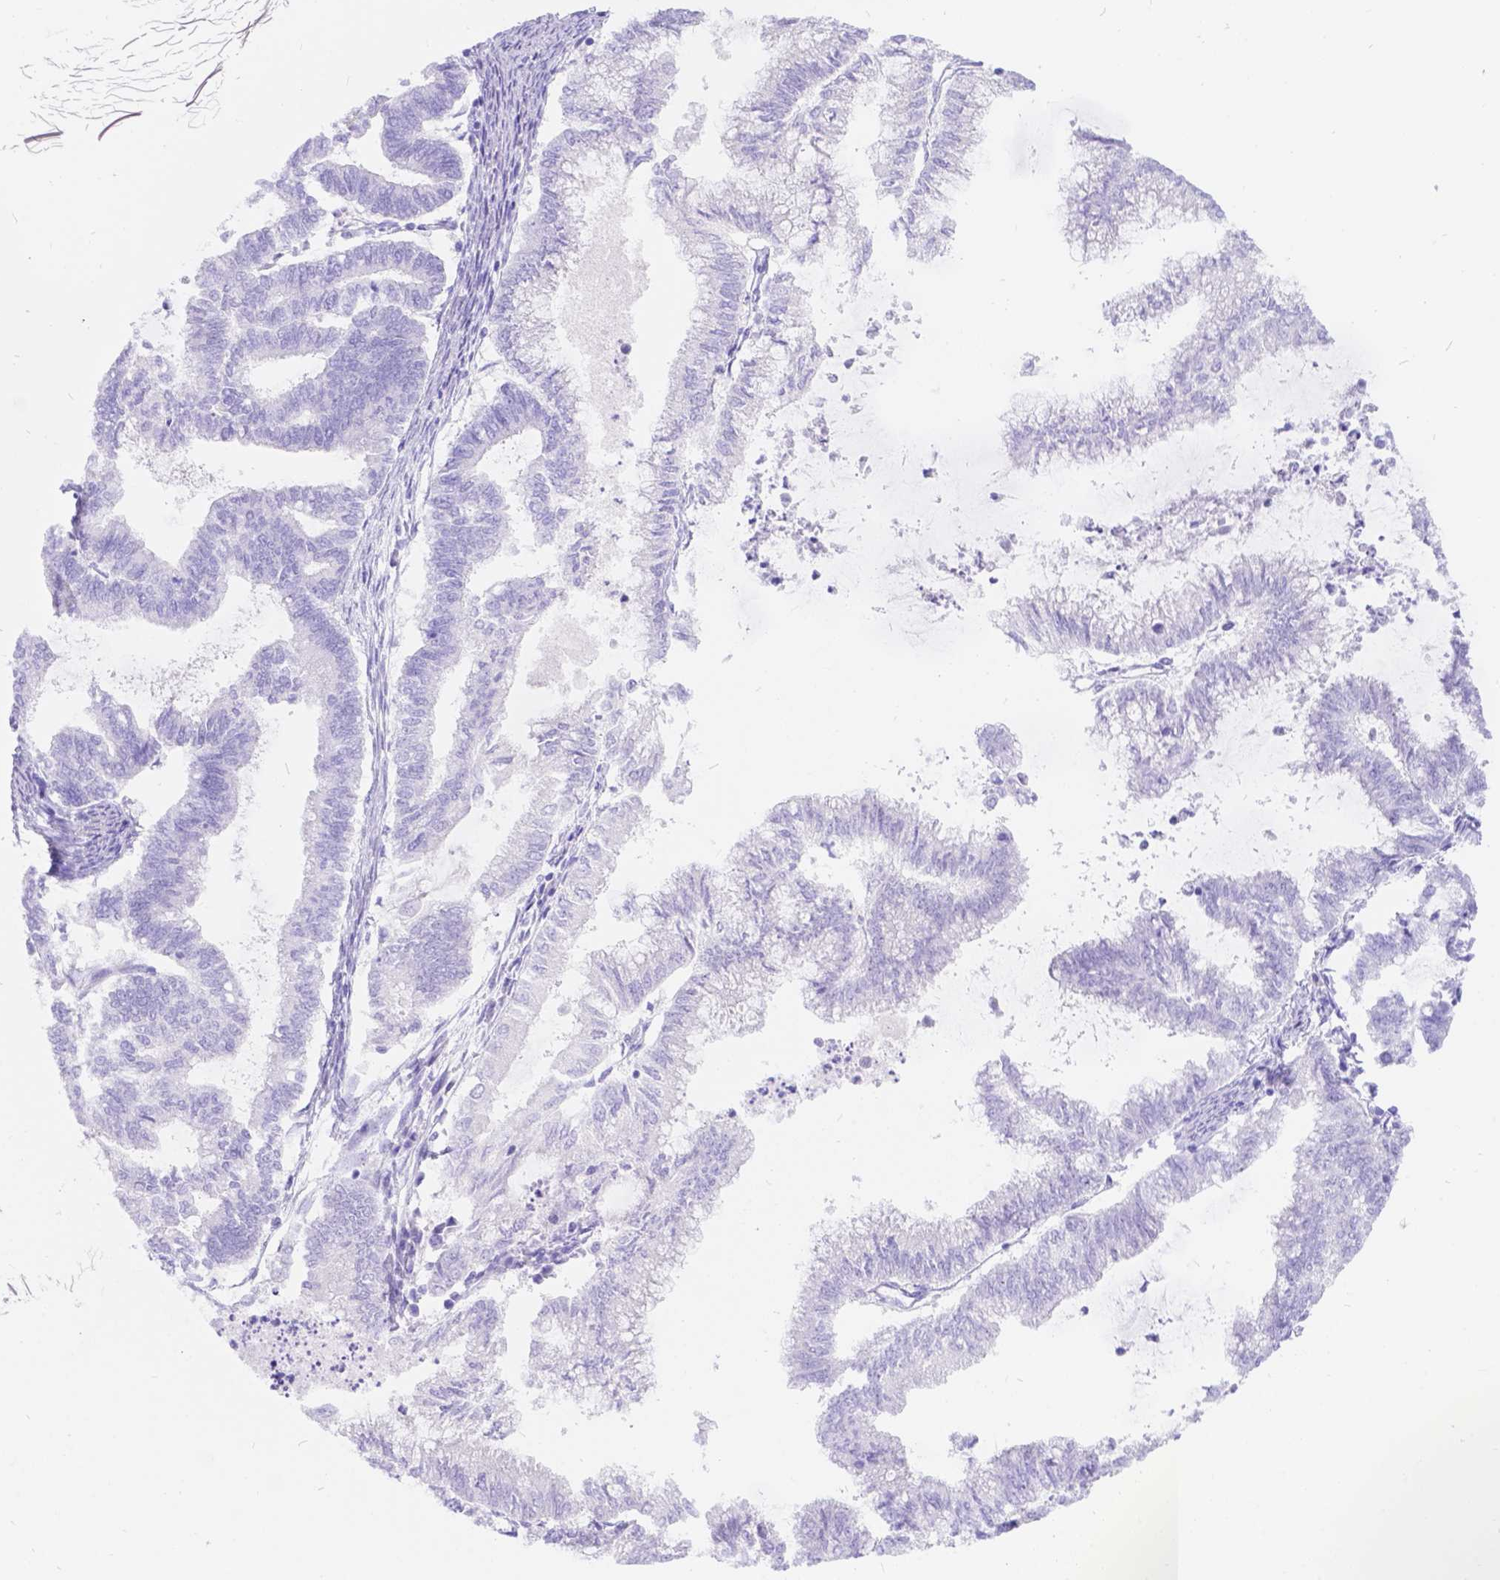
{"staining": {"intensity": "negative", "quantity": "none", "location": "none"}, "tissue": "endometrial cancer", "cell_type": "Tumor cells", "image_type": "cancer", "snomed": [{"axis": "morphology", "description": "Adenocarcinoma, NOS"}, {"axis": "topography", "description": "Endometrium"}], "caption": "Endometrial cancer stained for a protein using IHC reveals no staining tumor cells.", "gene": "KLHL10", "patient": {"sex": "female", "age": 79}}